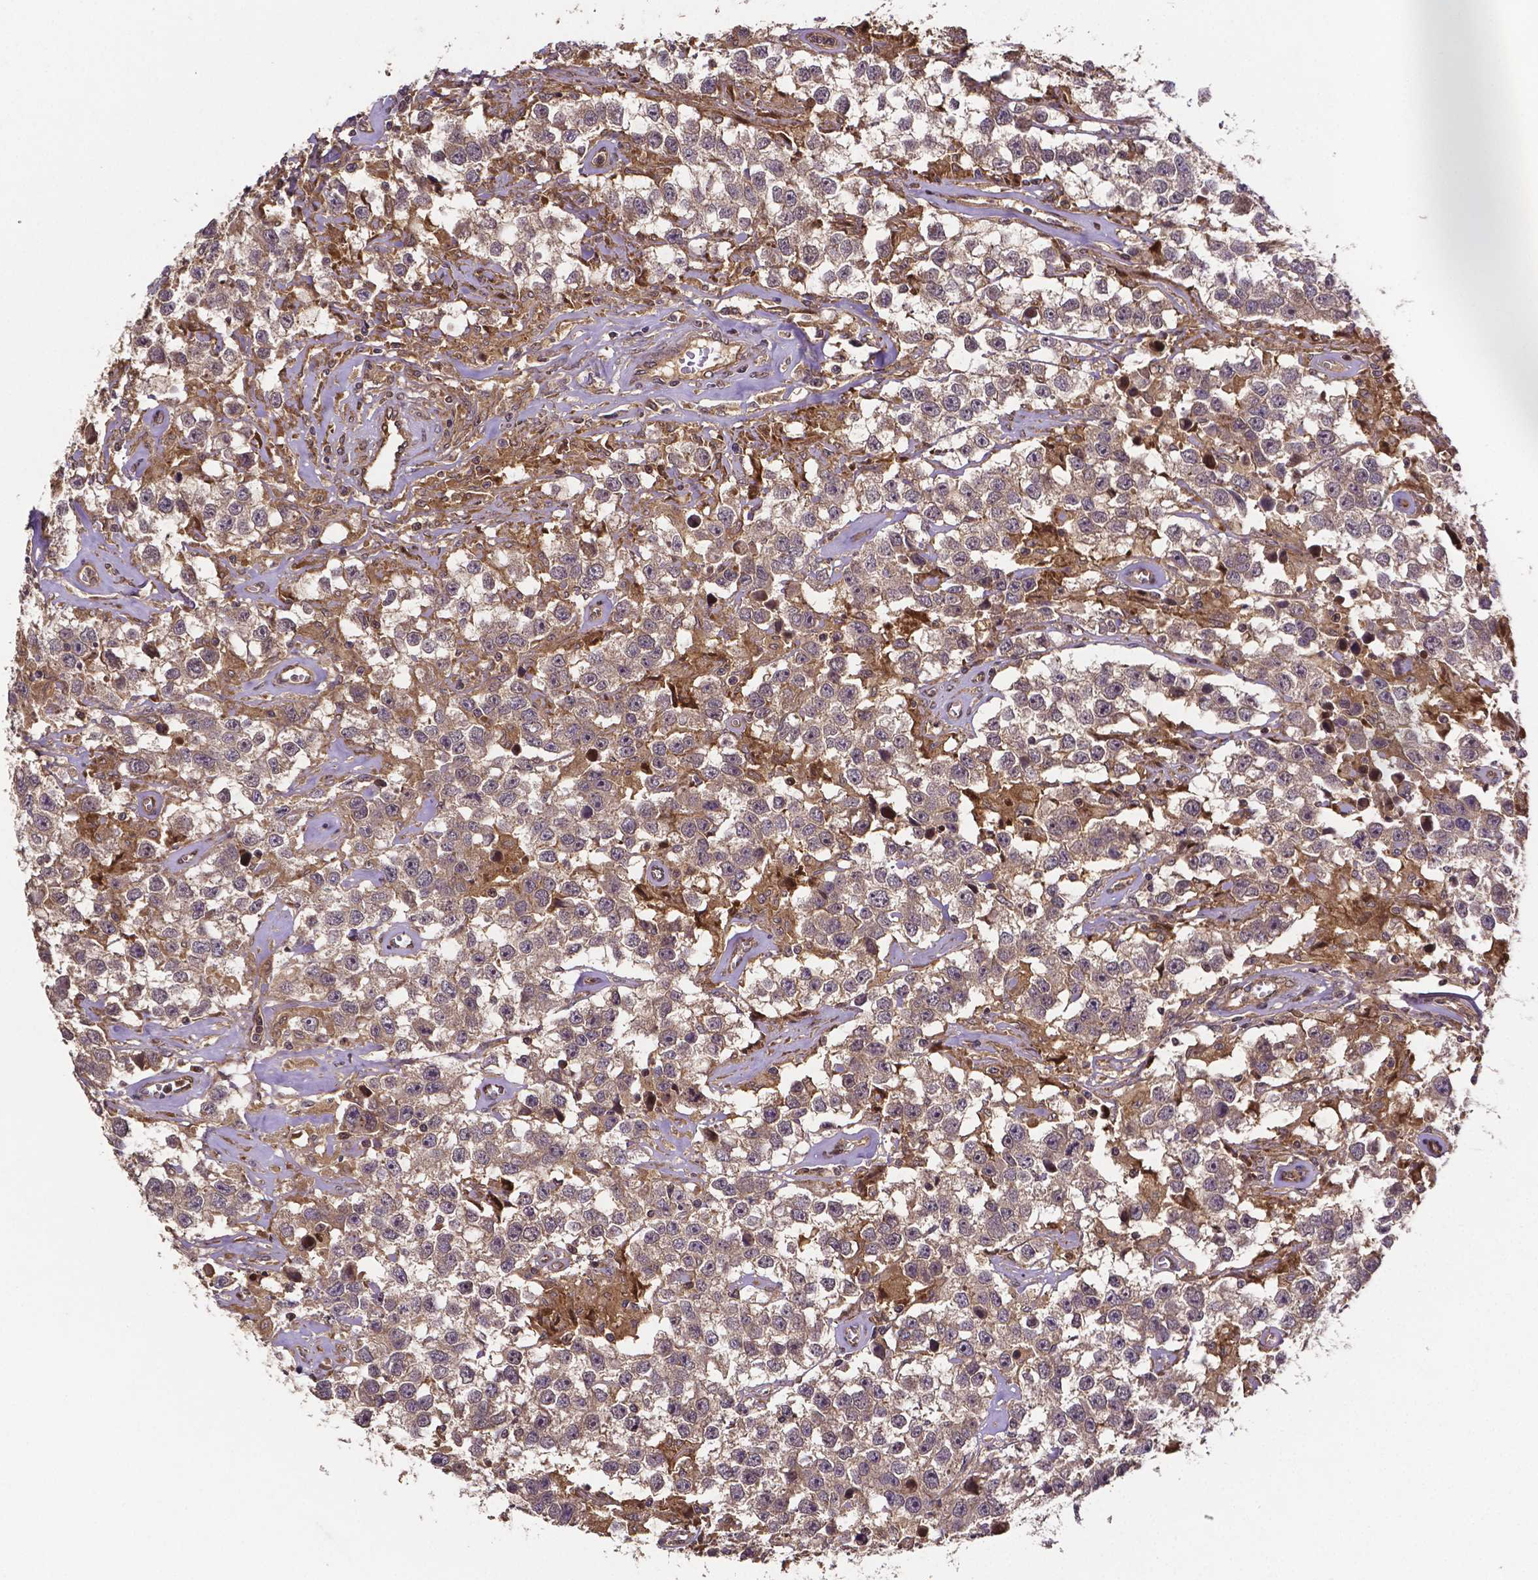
{"staining": {"intensity": "weak", "quantity": "25%-75%", "location": "cytoplasmic/membranous"}, "tissue": "testis cancer", "cell_type": "Tumor cells", "image_type": "cancer", "snomed": [{"axis": "morphology", "description": "Seminoma, NOS"}, {"axis": "topography", "description": "Testis"}], "caption": "Immunohistochemistry (DAB) staining of testis cancer (seminoma) shows weak cytoplasmic/membranous protein expression in about 25%-75% of tumor cells. (Brightfield microscopy of DAB IHC at high magnification).", "gene": "RNF123", "patient": {"sex": "male", "age": 43}}